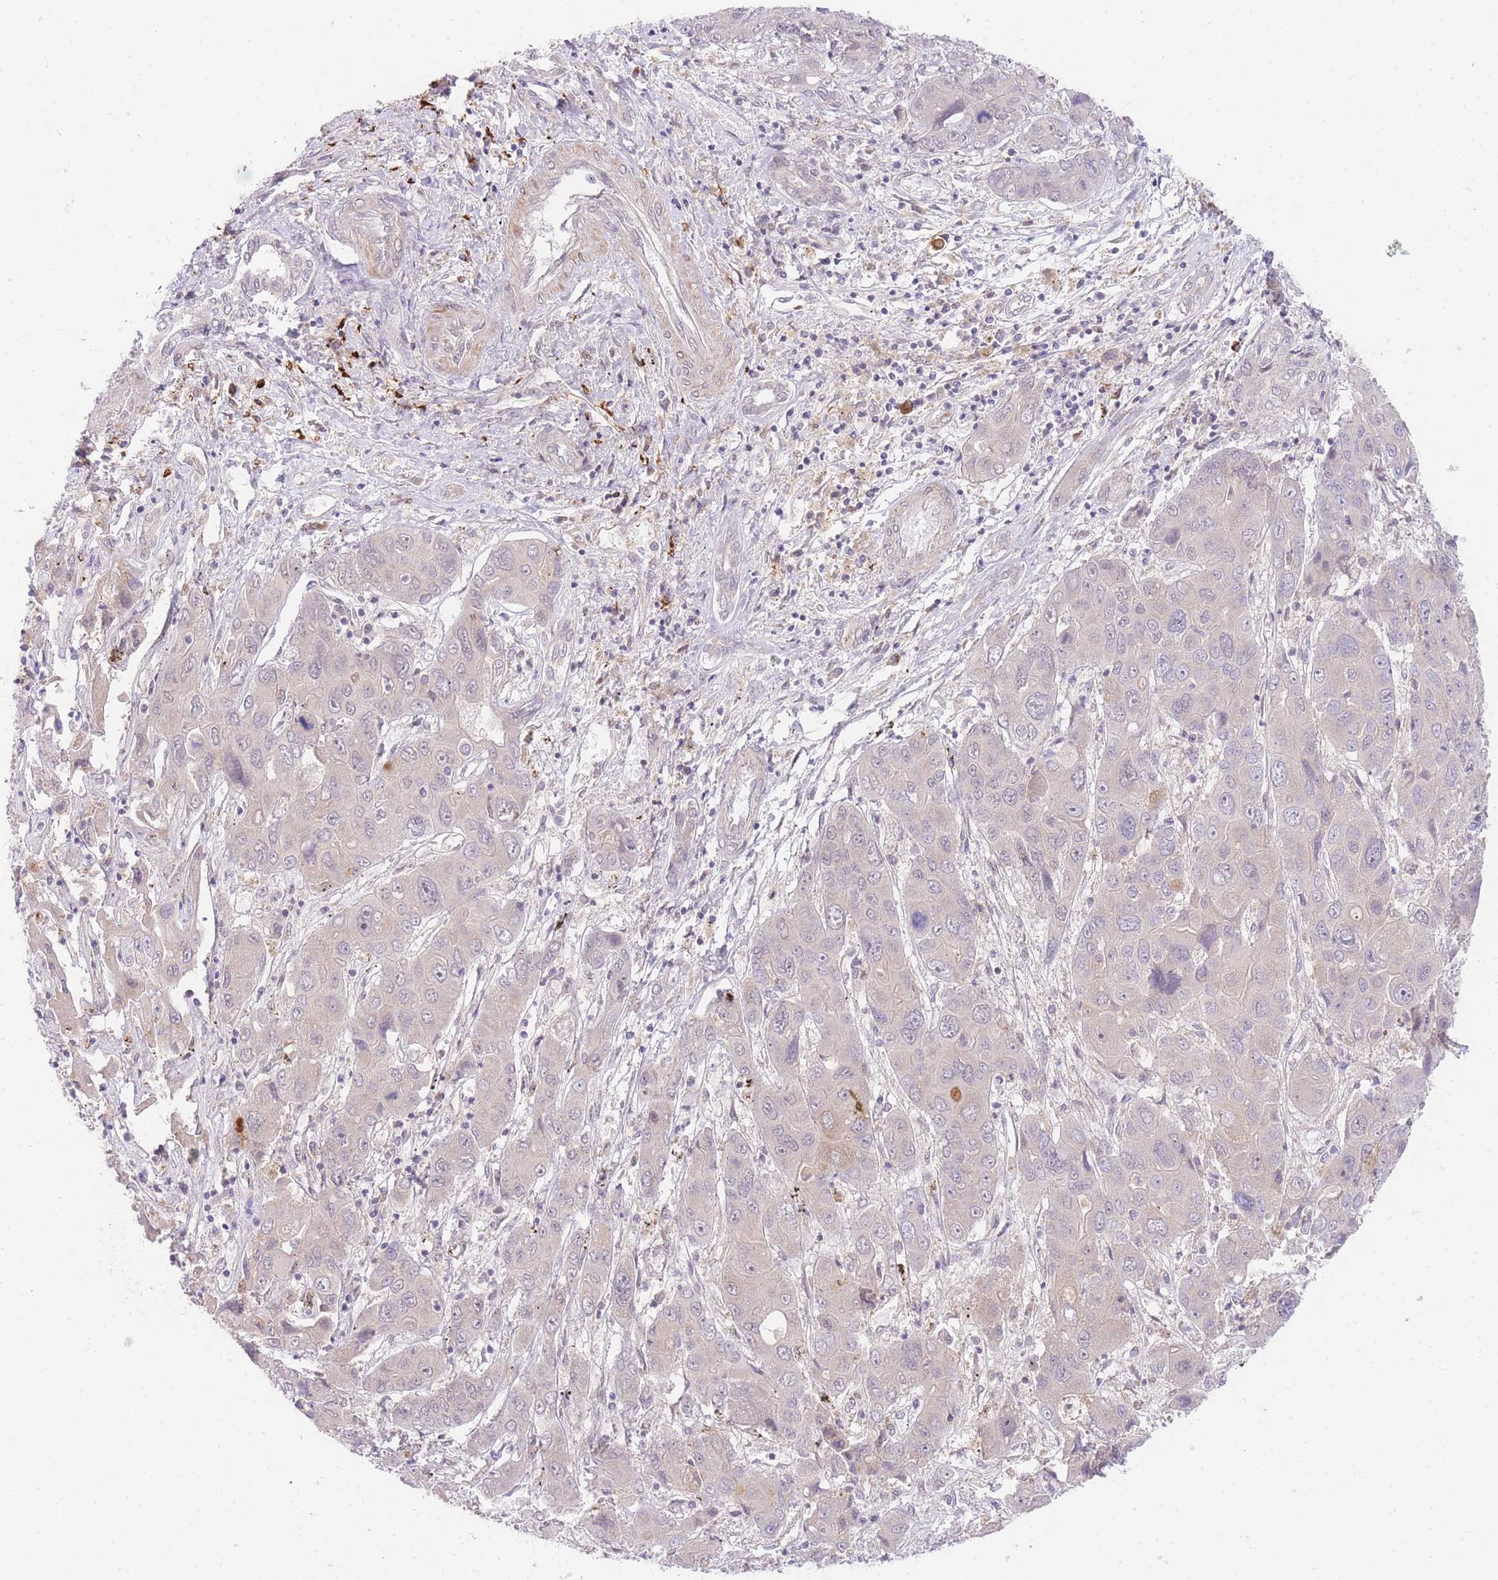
{"staining": {"intensity": "negative", "quantity": "none", "location": "none"}, "tissue": "liver cancer", "cell_type": "Tumor cells", "image_type": "cancer", "snomed": [{"axis": "morphology", "description": "Cholangiocarcinoma"}, {"axis": "topography", "description": "Liver"}], "caption": "Liver cancer stained for a protein using IHC shows no positivity tumor cells.", "gene": "SLC25A33", "patient": {"sex": "male", "age": 67}}